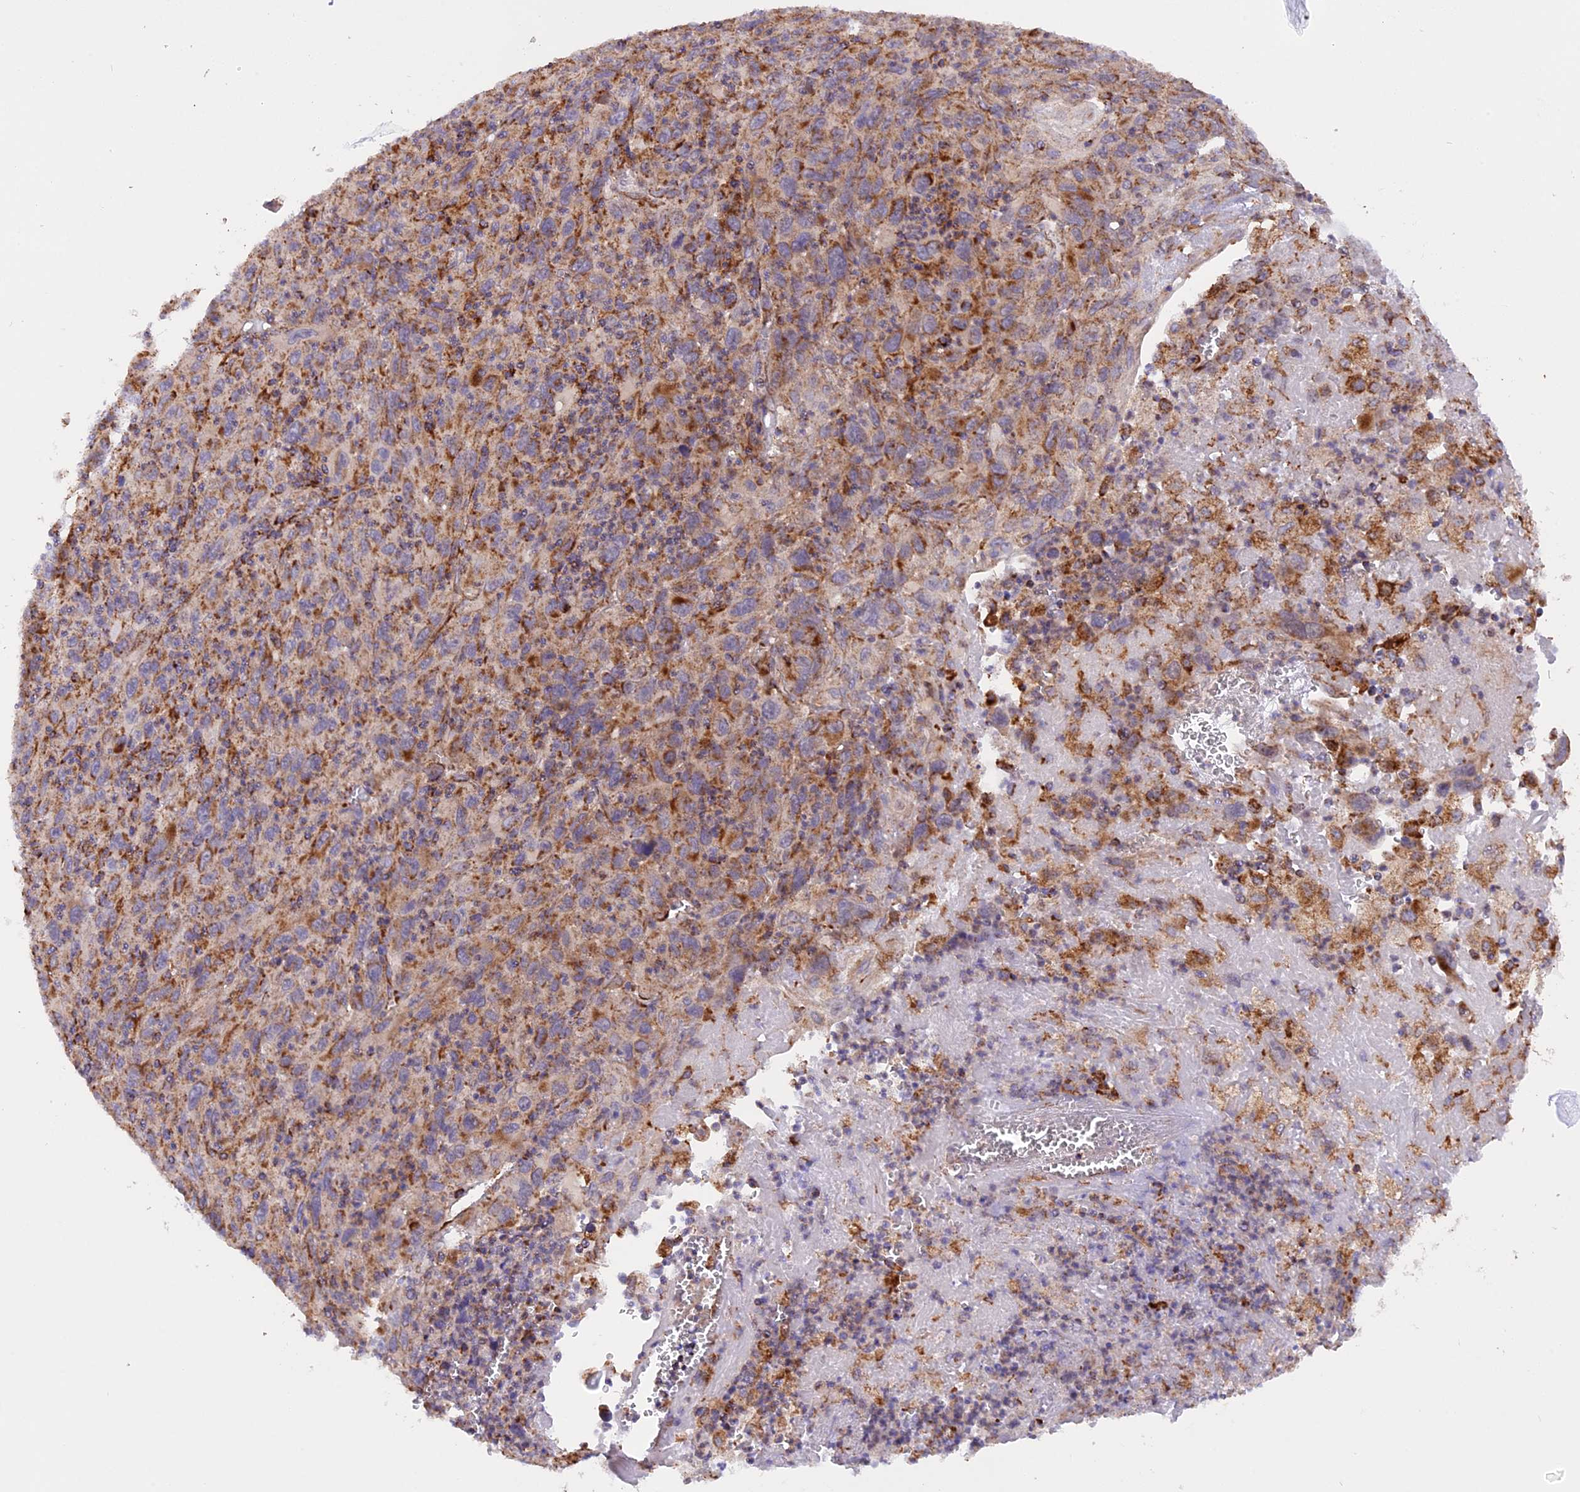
{"staining": {"intensity": "moderate", "quantity": "<25%", "location": "cytoplasmic/membranous"}, "tissue": "melanoma", "cell_type": "Tumor cells", "image_type": "cancer", "snomed": [{"axis": "morphology", "description": "Malignant melanoma, Metastatic site"}, {"axis": "topography", "description": "Skin"}], "caption": "Moderate cytoplasmic/membranous protein staining is identified in approximately <25% of tumor cells in malignant melanoma (metastatic site).", "gene": "UQCRB", "patient": {"sex": "female", "age": 56}}